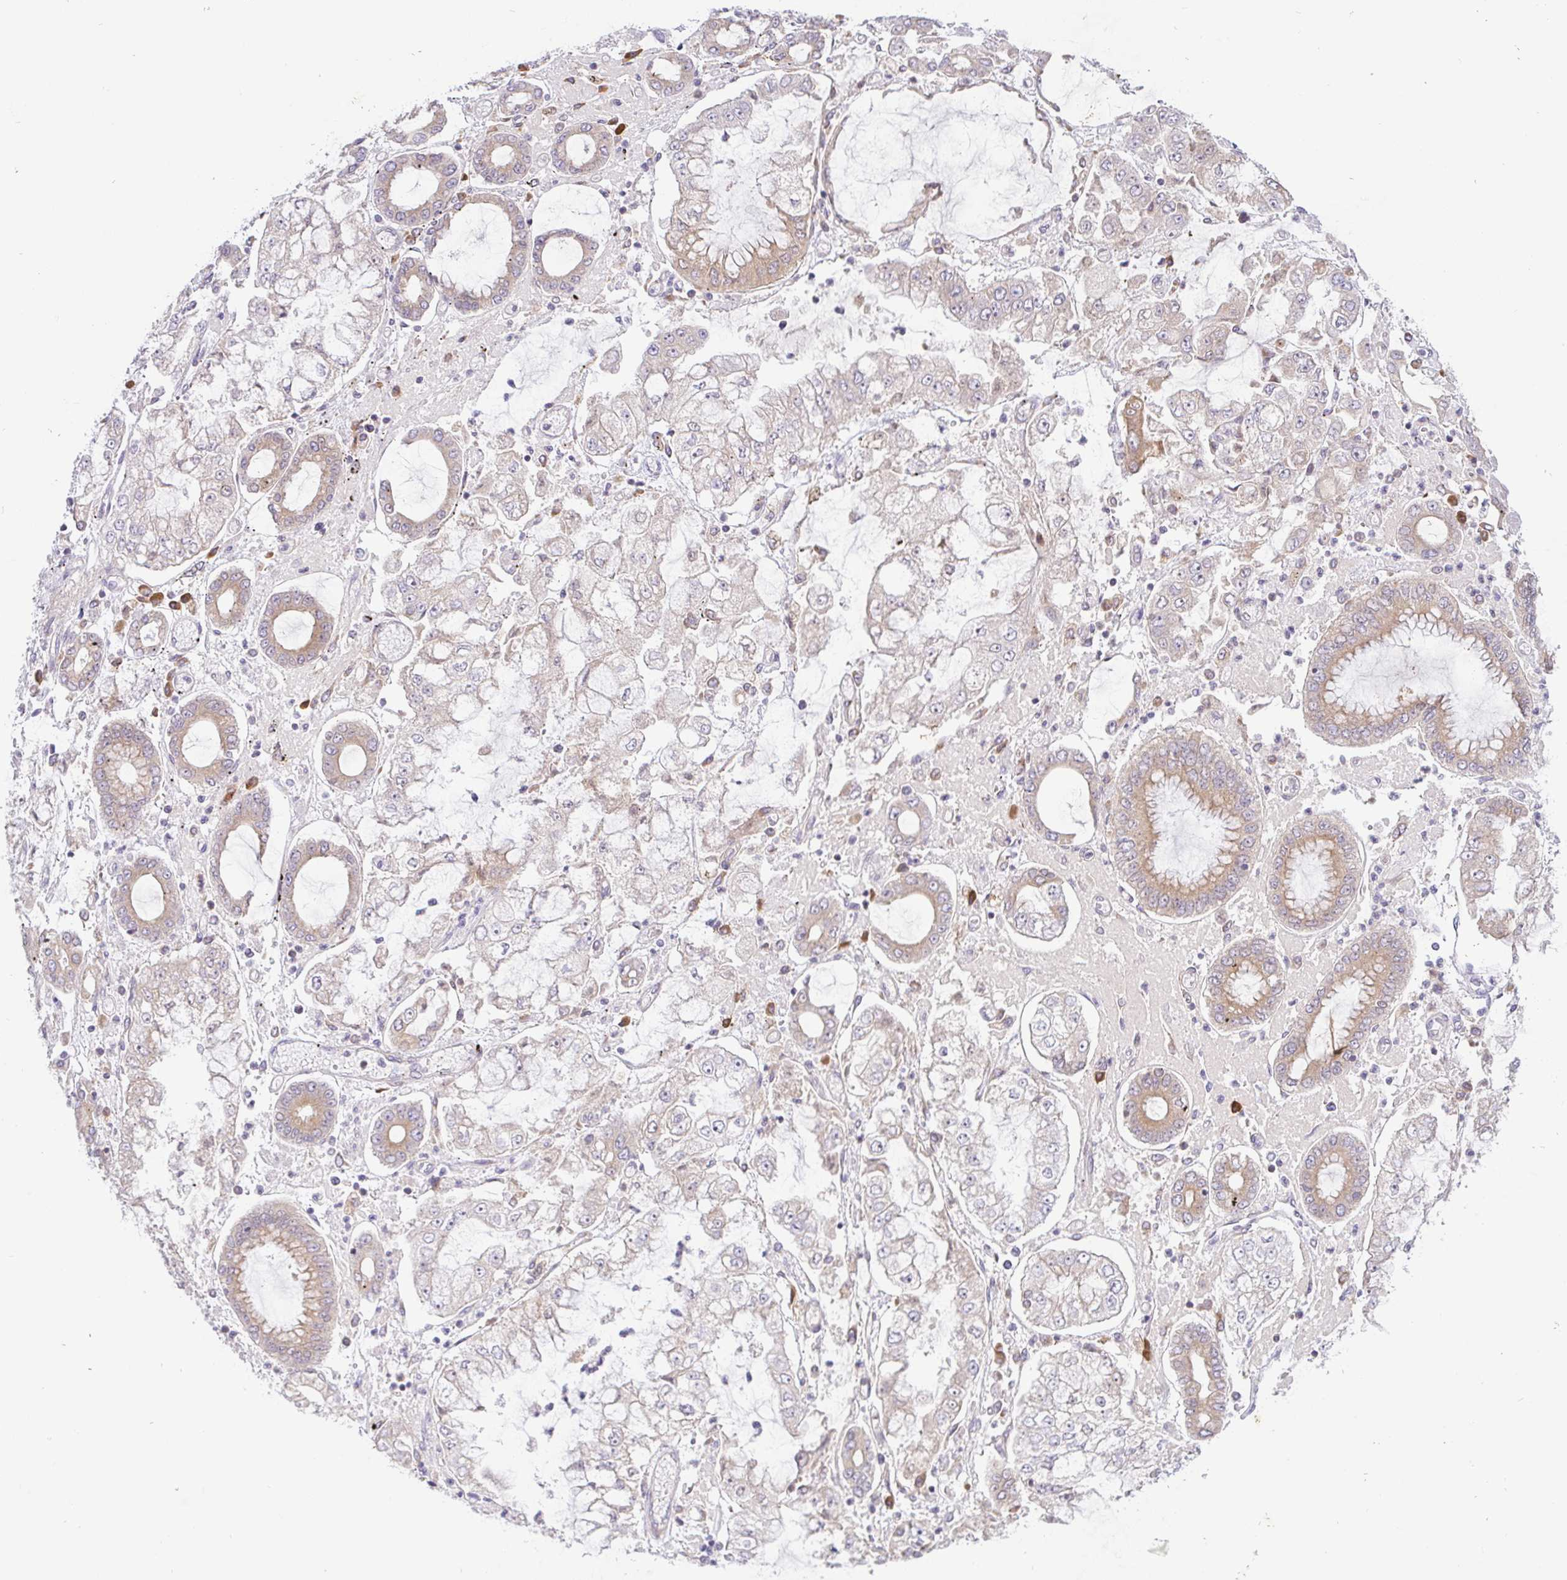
{"staining": {"intensity": "weak", "quantity": "25%-75%", "location": "cytoplasmic/membranous"}, "tissue": "stomach cancer", "cell_type": "Tumor cells", "image_type": "cancer", "snomed": [{"axis": "morphology", "description": "Adenocarcinoma, NOS"}, {"axis": "topography", "description": "Stomach"}], "caption": "IHC of stomach cancer displays low levels of weak cytoplasmic/membranous staining in approximately 25%-75% of tumor cells.", "gene": "DERL2", "patient": {"sex": "male", "age": 76}}